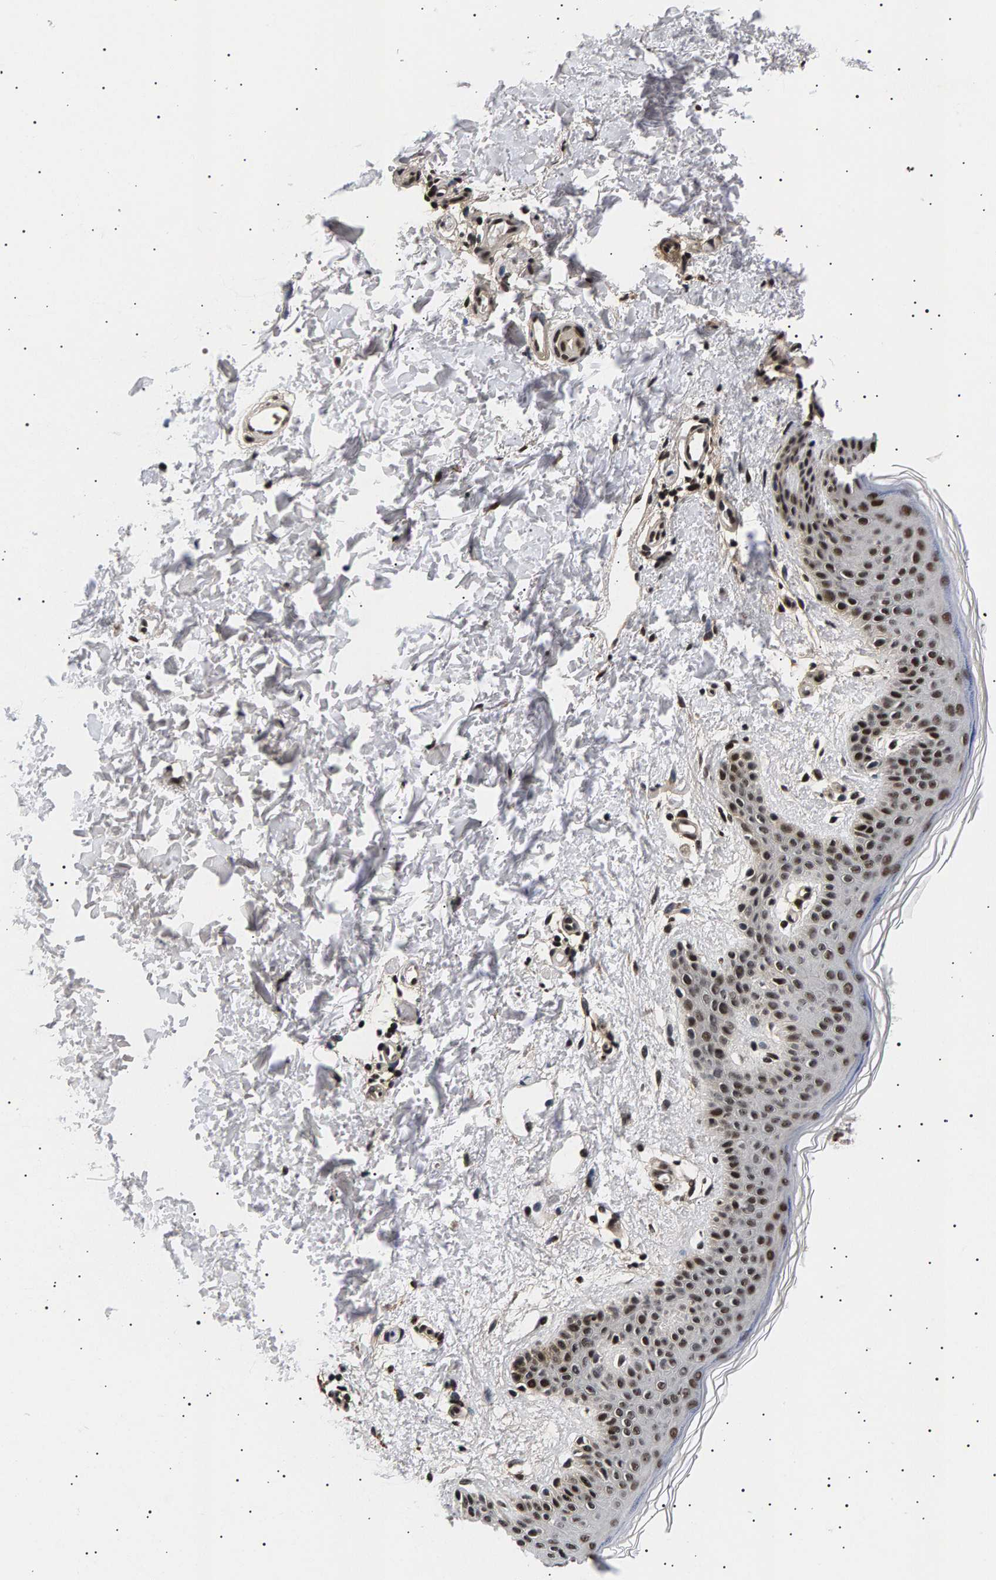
{"staining": {"intensity": "moderate", "quantity": ">75%", "location": "nuclear"}, "tissue": "skin", "cell_type": "Fibroblasts", "image_type": "normal", "snomed": [{"axis": "morphology", "description": "Normal tissue, NOS"}, {"axis": "topography", "description": "Skin"}], "caption": "Protein analysis of benign skin shows moderate nuclear positivity in about >75% of fibroblasts.", "gene": "ANKRD40", "patient": {"sex": "male", "age": 40}}